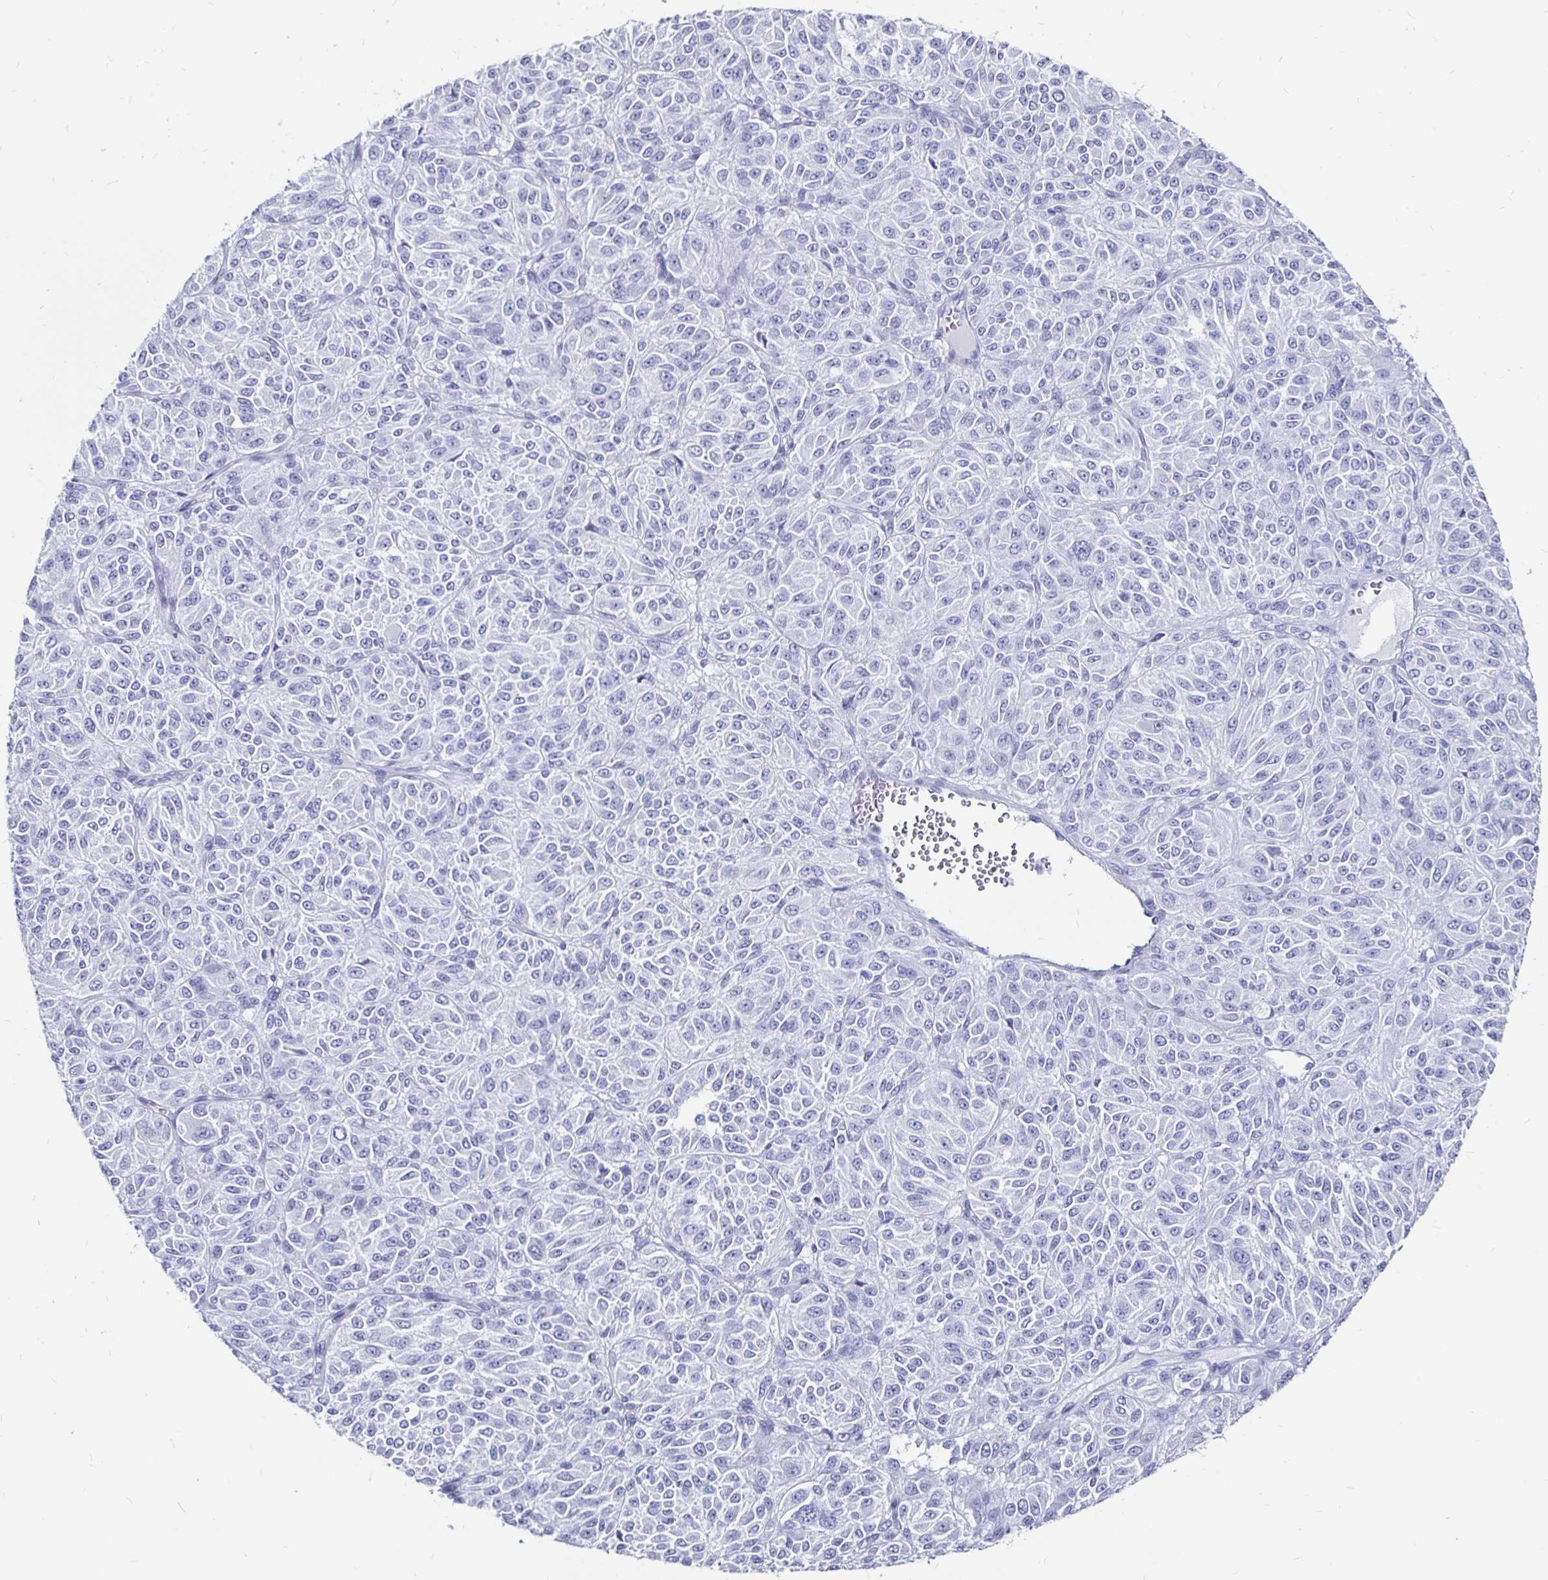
{"staining": {"intensity": "negative", "quantity": "none", "location": "none"}, "tissue": "melanoma", "cell_type": "Tumor cells", "image_type": "cancer", "snomed": [{"axis": "morphology", "description": "Malignant melanoma, Metastatic site"}, {"axis": "topography", "description": "Brain"}], "caption": "Immunohistochemistry (IHC) of malignant melanoma (metastatic site) shows no staining in tumor cells. Brightfield microscopy of IHC stained with DAB (brown) and hematoxylin (blue), captured at high magnification.", "gene": "LUZP4", "patient": {"sex": "female", "age": 56}}